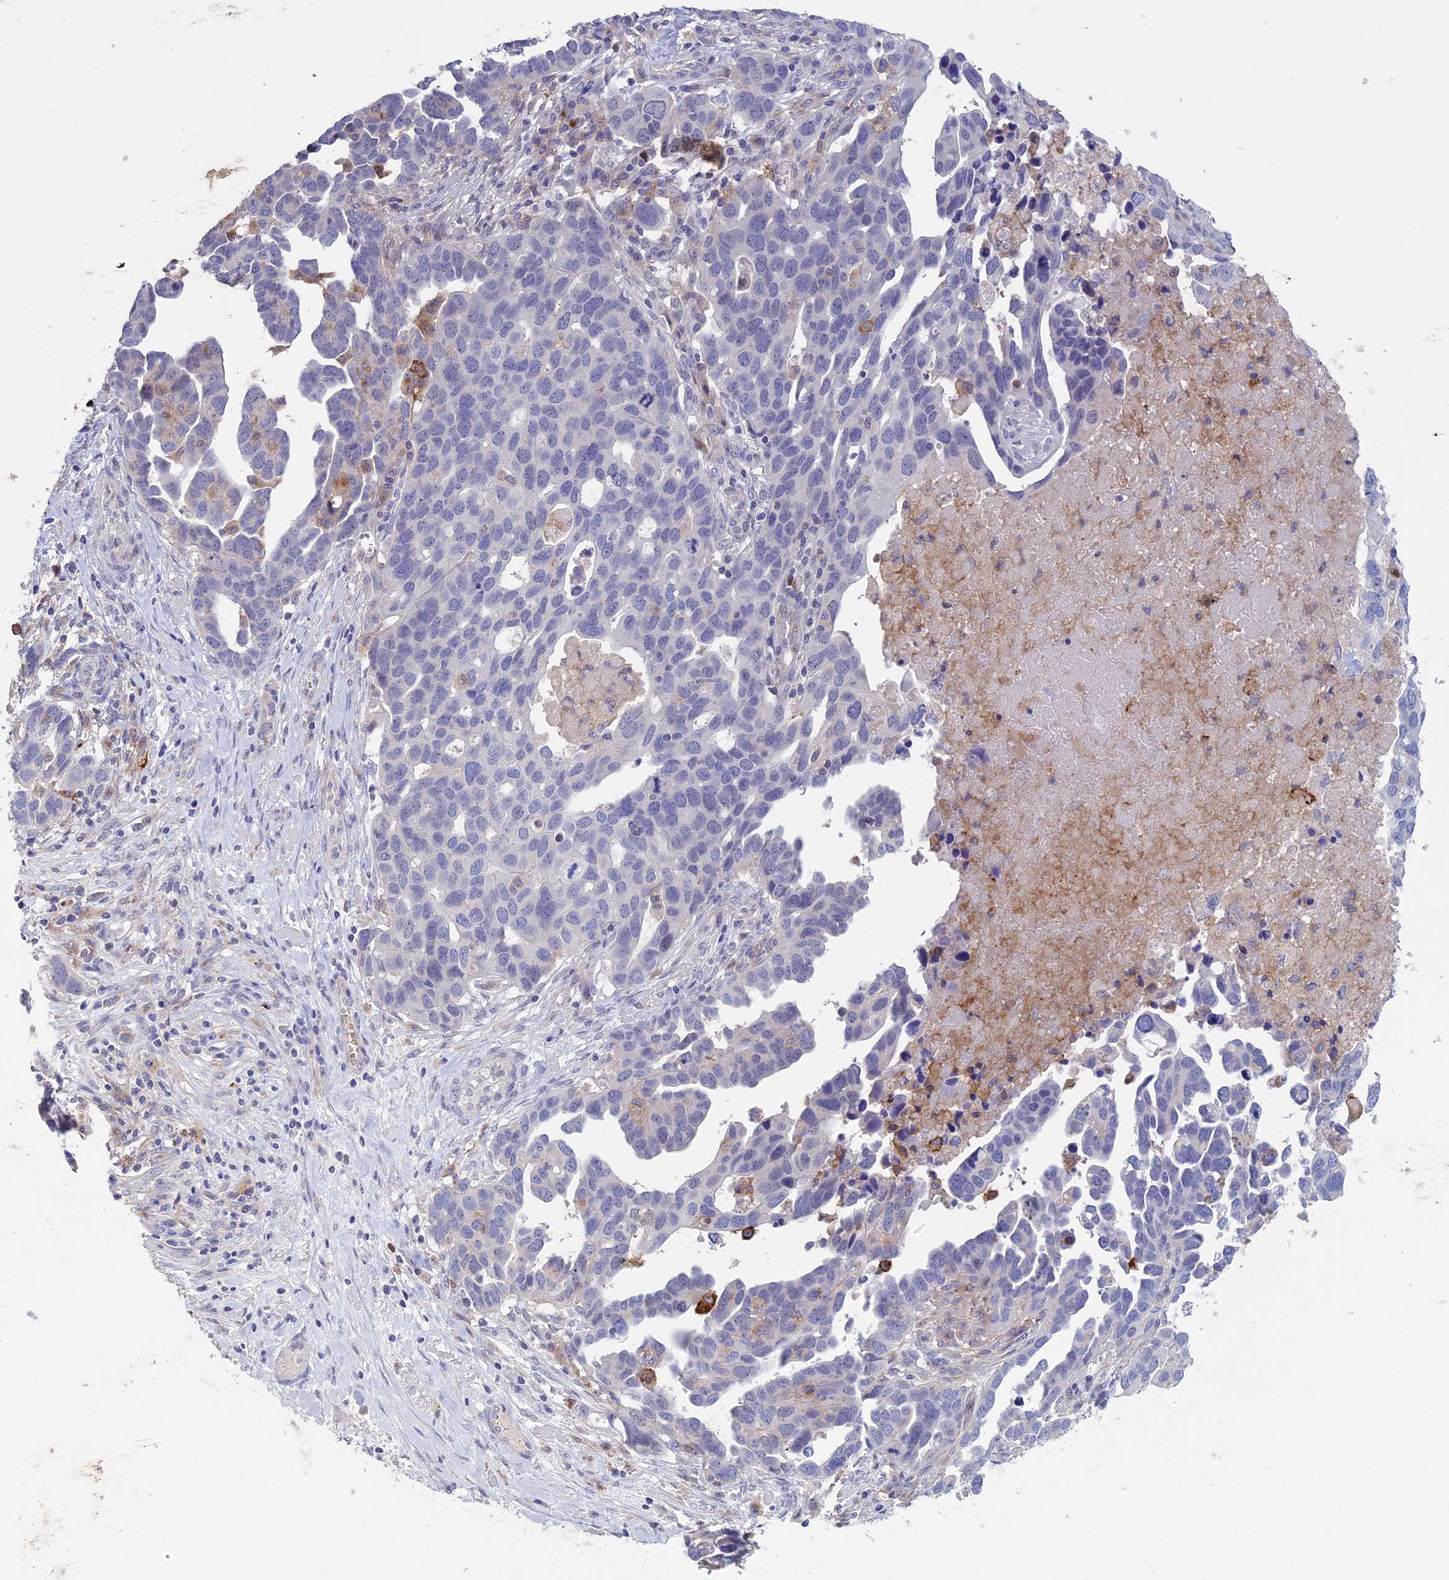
{"staining": {"intensity": "negative", "quantity": "none", "location": "none"}, "tissue": "ovarian cancer", "cell_type": "Tumor cells", "image_type": "cancer", "snomed": [{"axis": "morphology", "description": "Cystadenocarcinoma, serous, NOS"}, {"axis": "topography", "description": "Ovary"}], "caption": "Immunohistochemical staining of human ovarian serous cystadenocarcinoma shows no significant positivity in tumor cells.", "gene": "SLC2A6", "patient": {"sex": "female", "age": 54}}